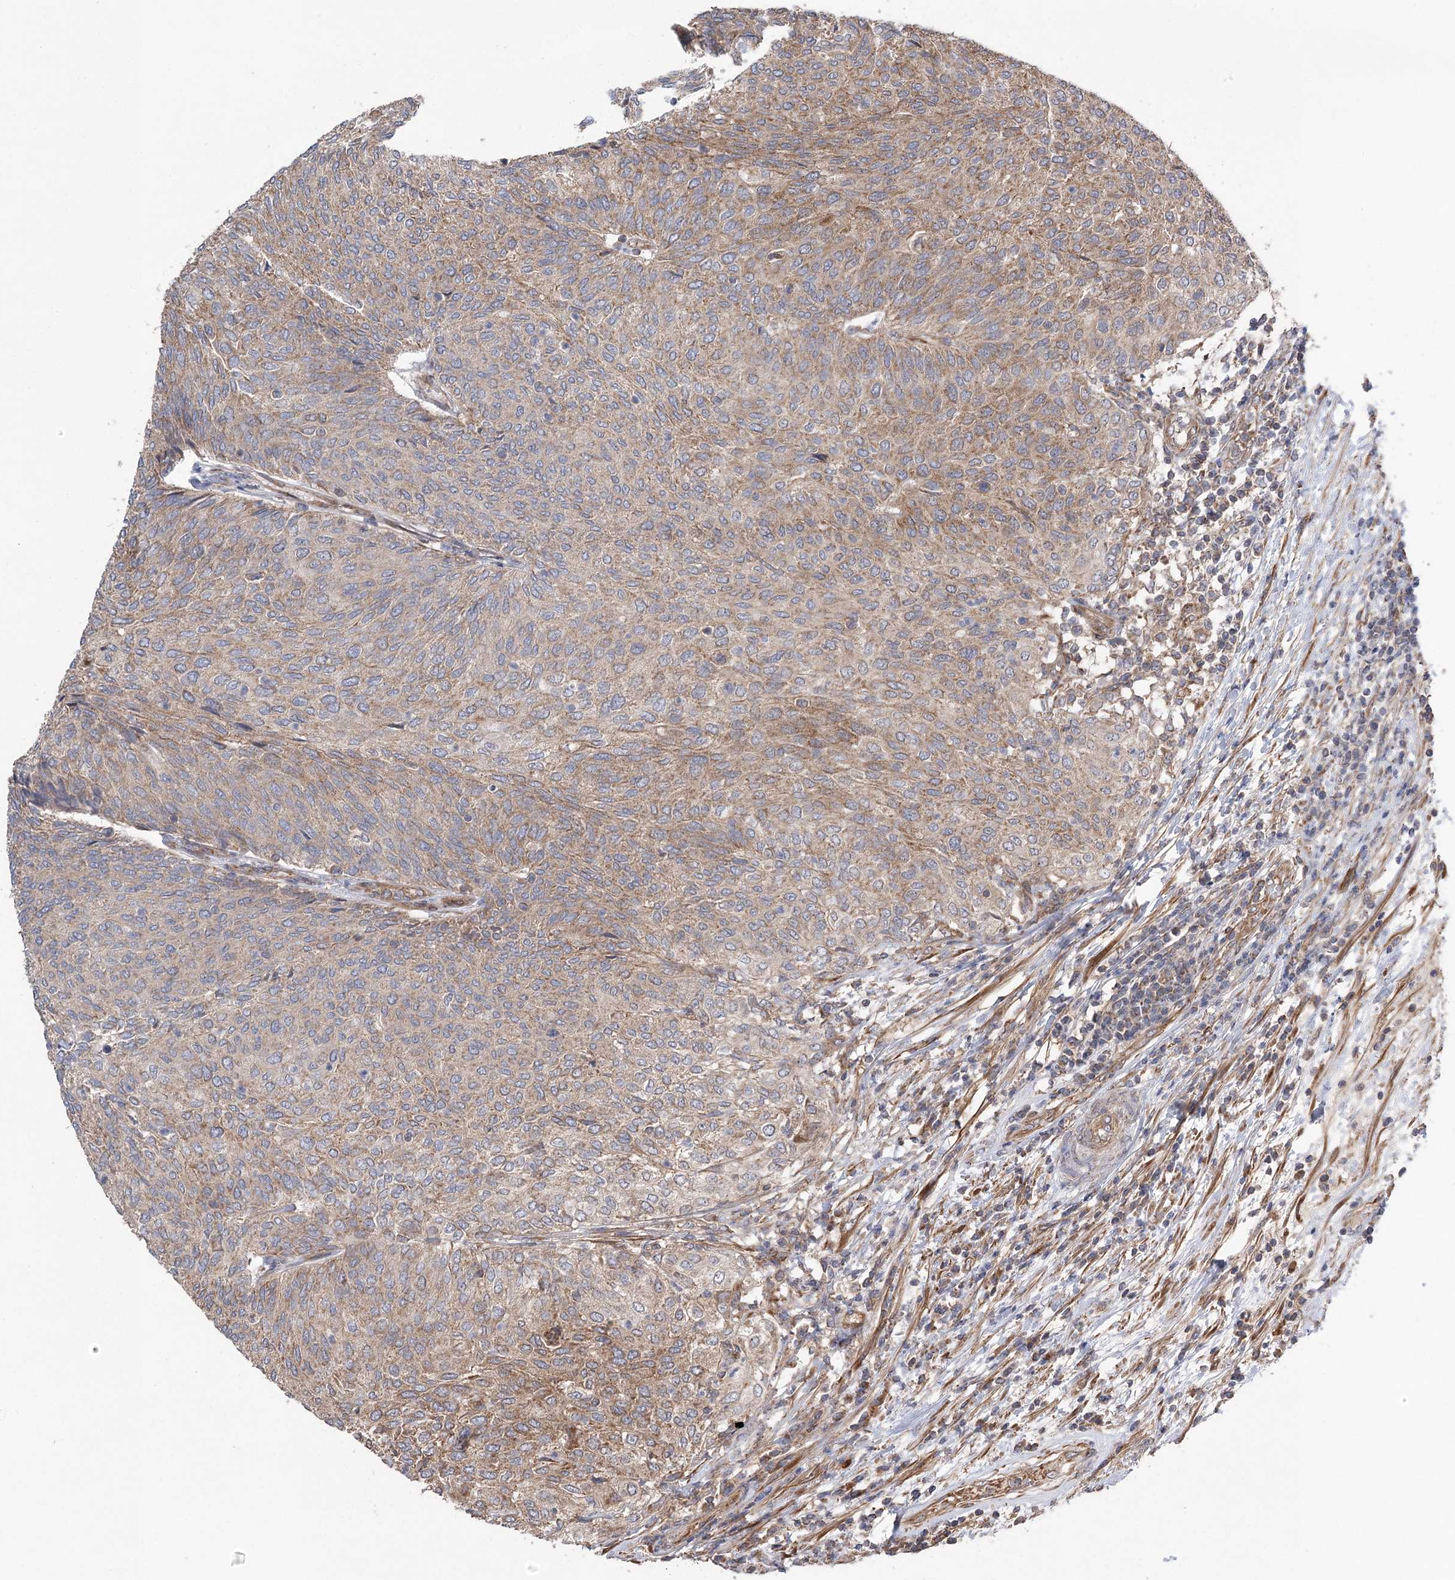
{"staining": {"intensity": "moderate", "quantity": ">75%", "location": "cytoplasmic/membranous"}, "tissue": "urothelial cancer", "cell_type": "Tumor cells", "image_type": "cancer", "snomed": [{"axis": "morphology", "description": "Urothelial carcinoma, Low grade"}, {"axis": "topography", "description": "Urinary bladder"}], "caption": "There is medium levels of moderate cytoplasmic/membranous positivity in tumor cells of urothelial cancer, as demonstrated by immunohistochemical staining (brown color).", "gene": "RWDD4", "patient": {"sex": "female", "age": 79}}